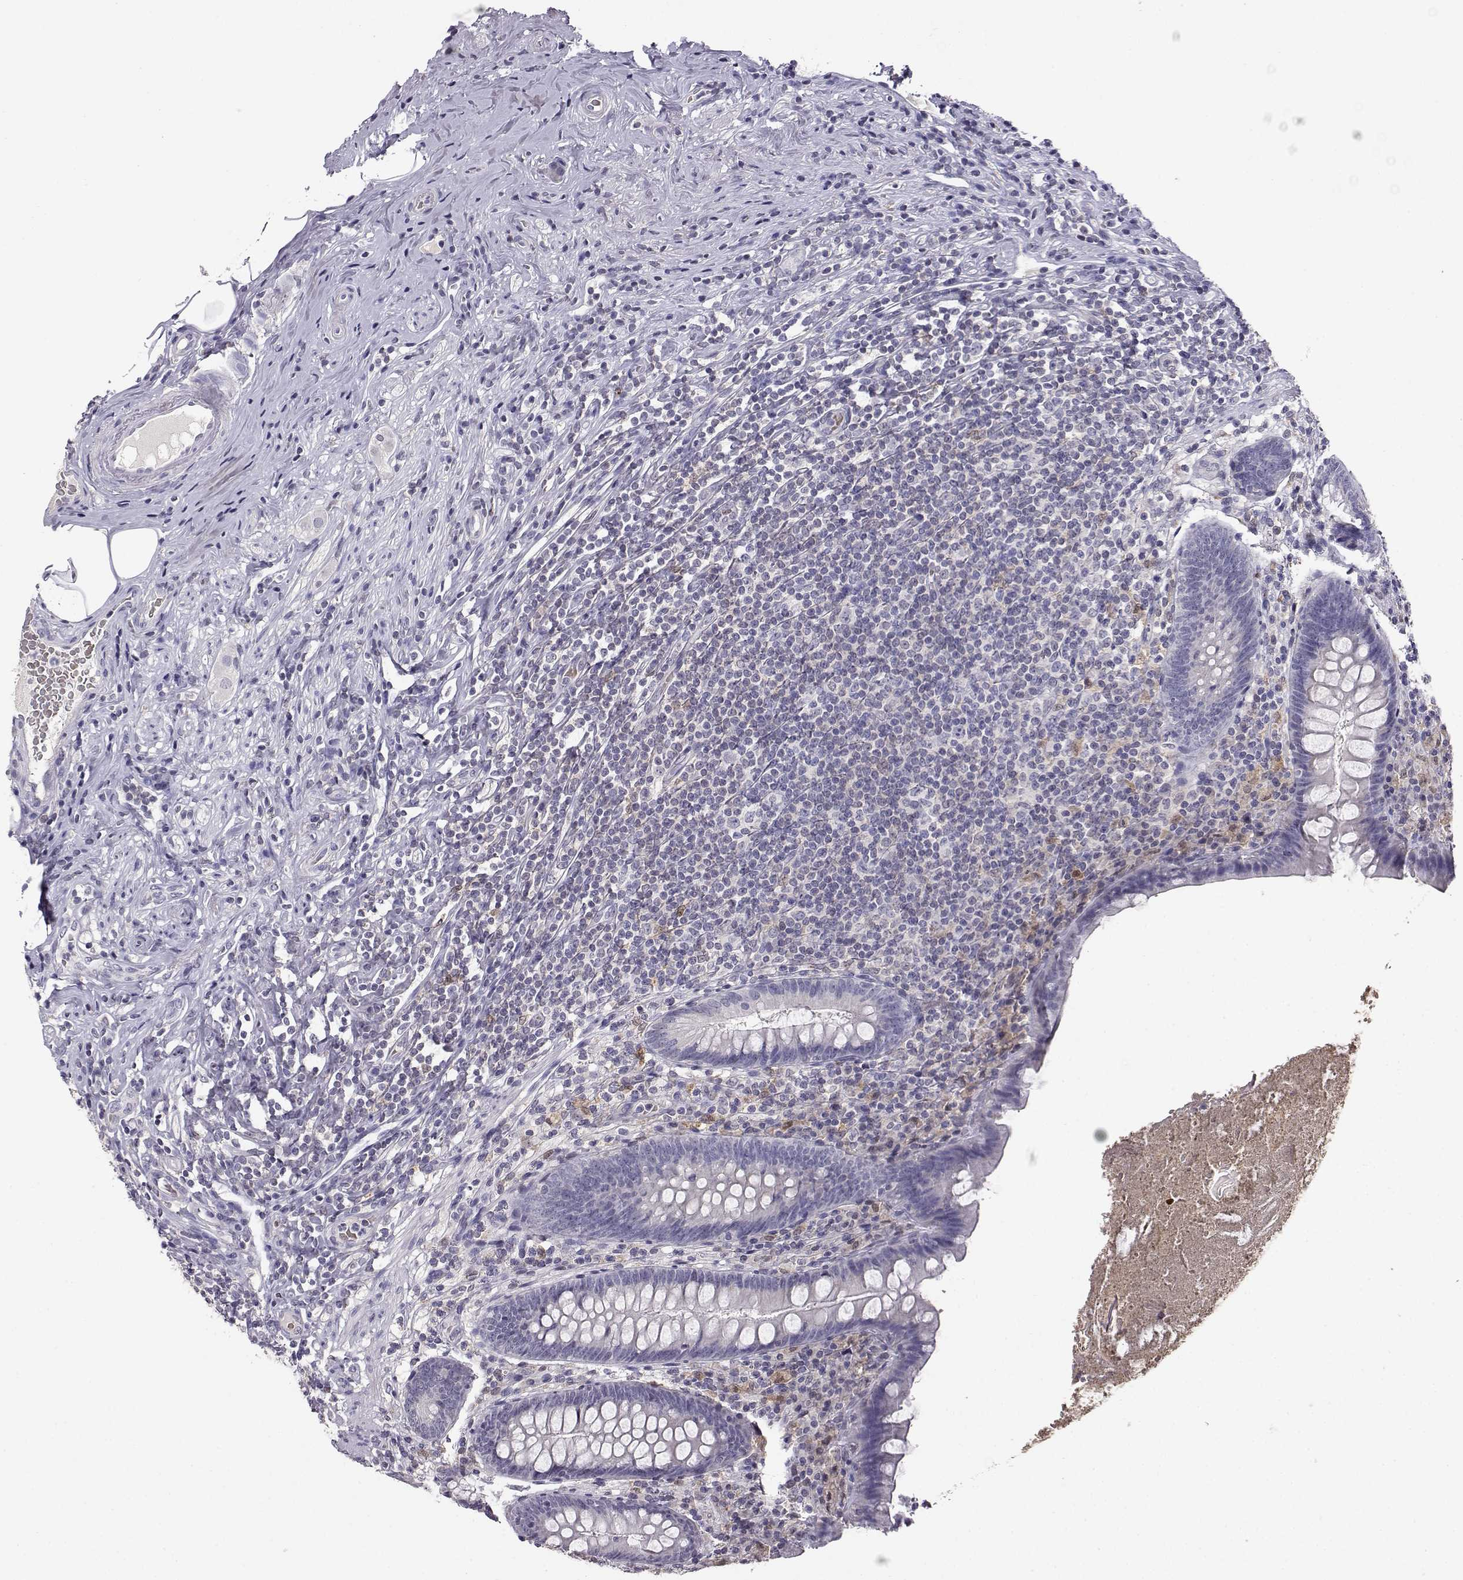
{"staining": {"intensity": "negative", "quantity": "none", "location": "none"}, "tissue": "appendix", "cell_type": "Glandular cells", "image_type": "normal", "snomed": [{"axis": "morphology", "description": "Normal tissue, NOS"}, {"axis": "topography", "description": "Appendix"}], "caption": "A histopathology image of appendix stained for a protein demonstrates no brown staining in glandular cells.", "gene": "AKR1B1", "patient": {"sex": "male", "age": 47}}